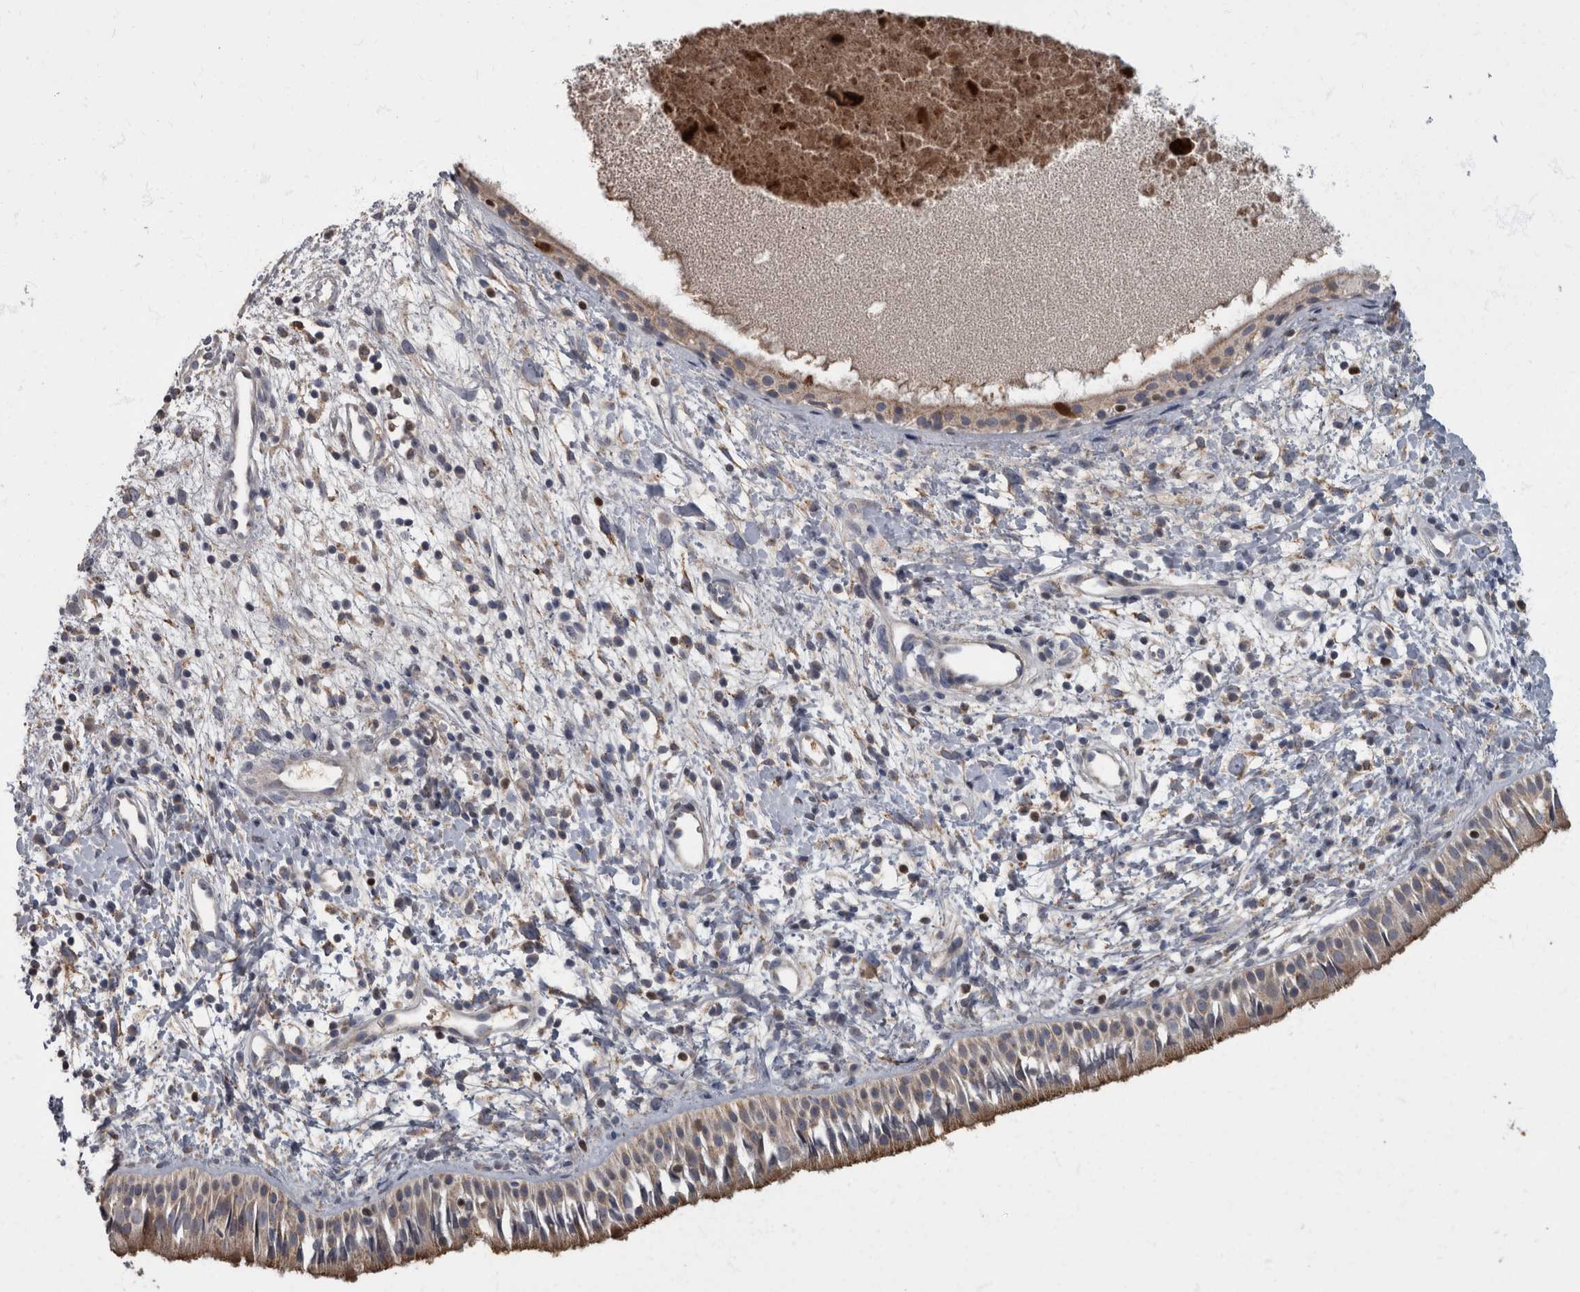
{"staining": {"intensity": "weak", "quantity": "25%-75%", "location": "cytoplasmic/membranous"}, "tissue": "nasopharynx", "cell_type": "Respiratory epithelial cells", "image_type": "normal", "snomed": [{"axis": "morphology", "description": "Normal tissue, NOS"}, {"axis": "topography", "description": "Nasopharynx"}], "caption": "Immunohistochemical staining of benign human nasopharynx exhibits weak cytoplasmic/membranous protein staining in about 25%-75% of respiratory epithelial cells. (brown staining indicates protein expression, while blue staining denotes nuclei).", "gene": "PPP1R3C", "patient": {"sex": "male", "age": 22}}